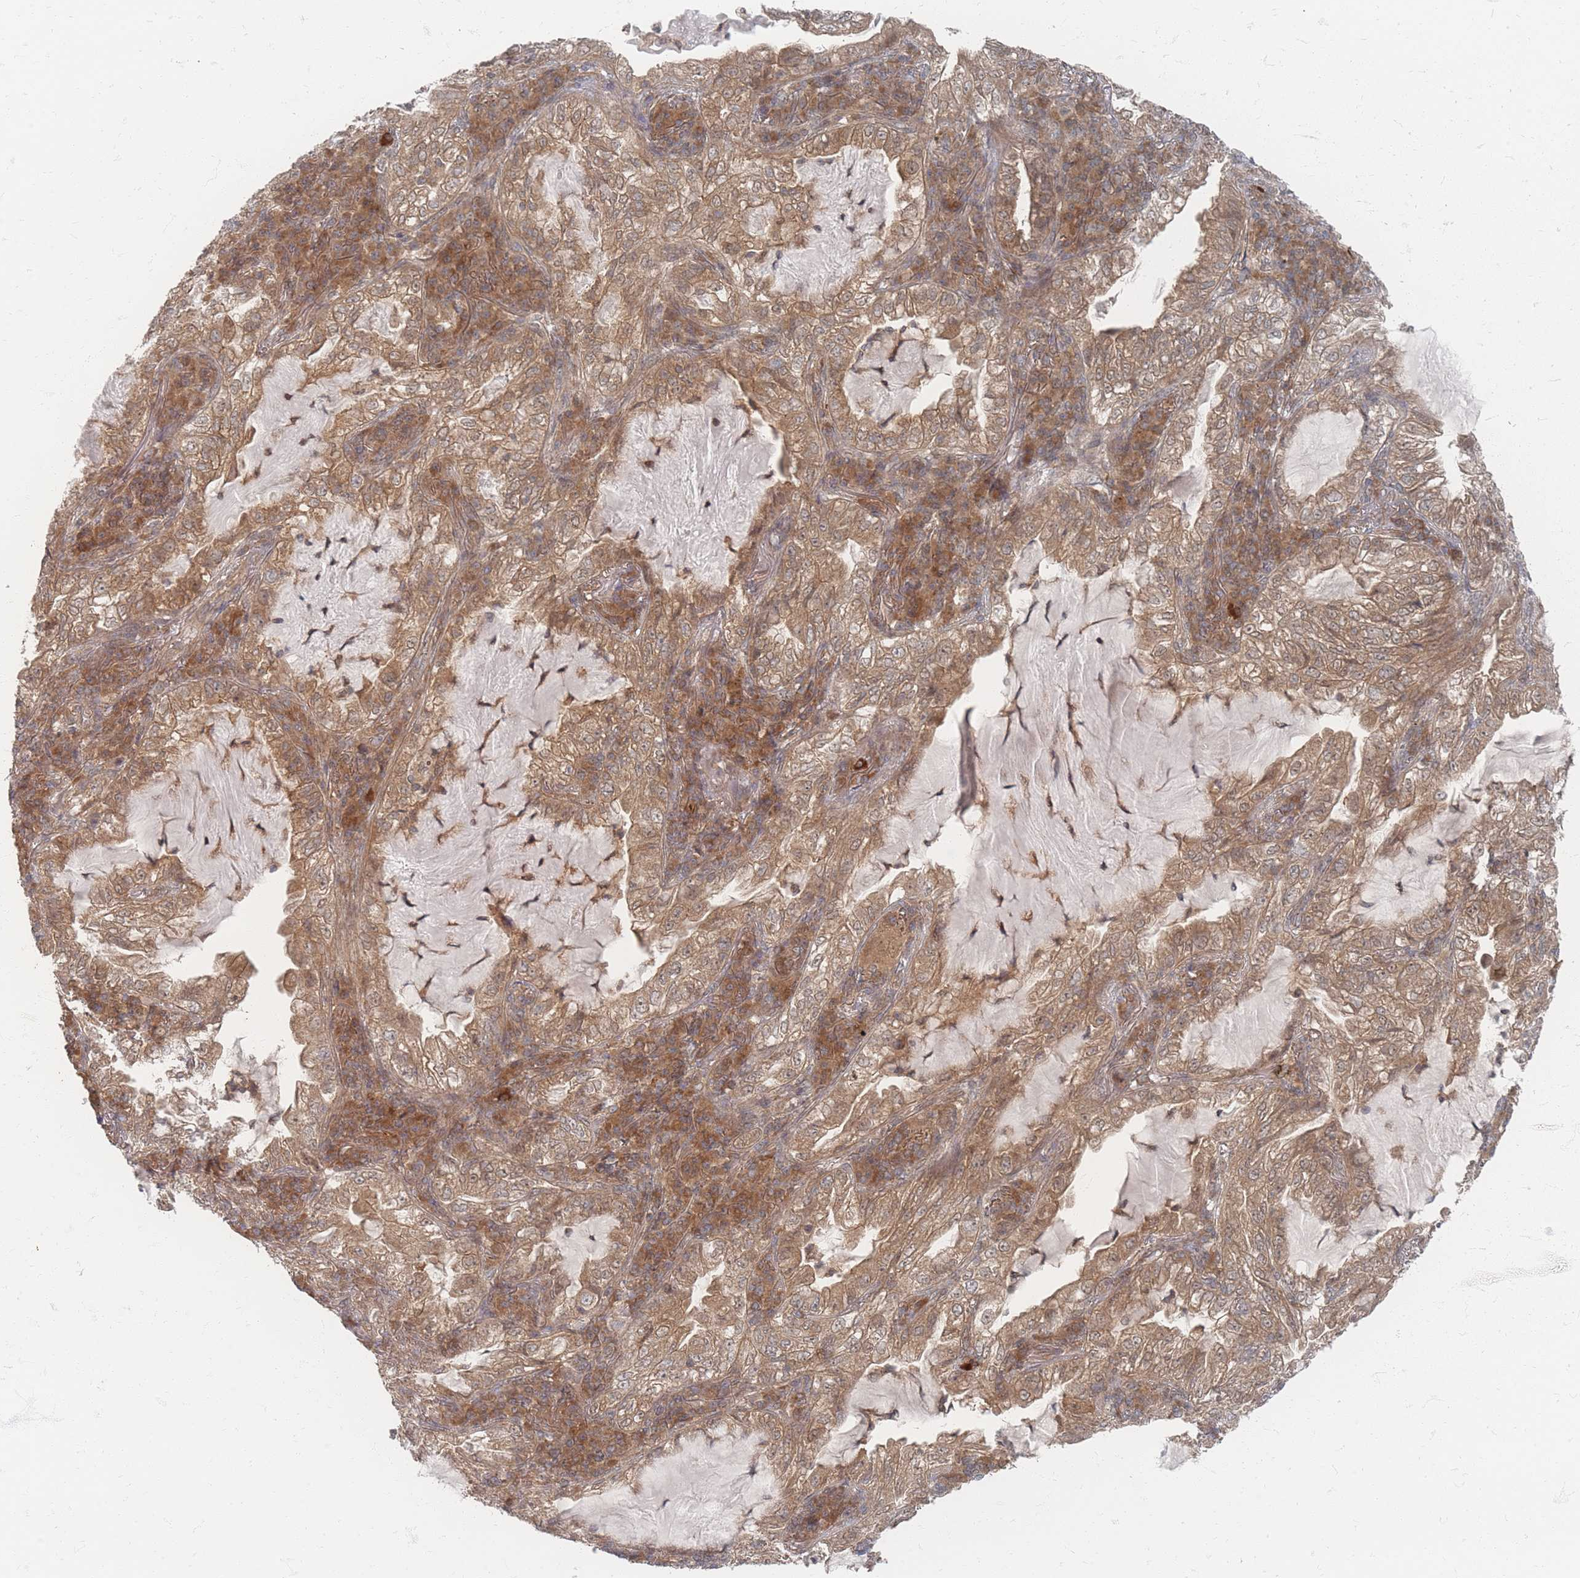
{"staining": {"intensity": "moderate", "quantity": ">75%", "location": "cytoplasmic/membranous"}, "tissue": "lung cancer", "cell_type": "Tumor cells", "image_type": "cancer", "snomed": [{"axis": "morphology", "description": "Adenocarcinoma, NOS"}, {"axis": "topography", "description": "Lung"}], "caption": "Tumor cells demonstrate medium levels of moderate cytoplasmic/membranous expression in about >75% of cells in lung cancer.", "gene": "PSMD9", "patient": {"sex": "female", "age": 73}}